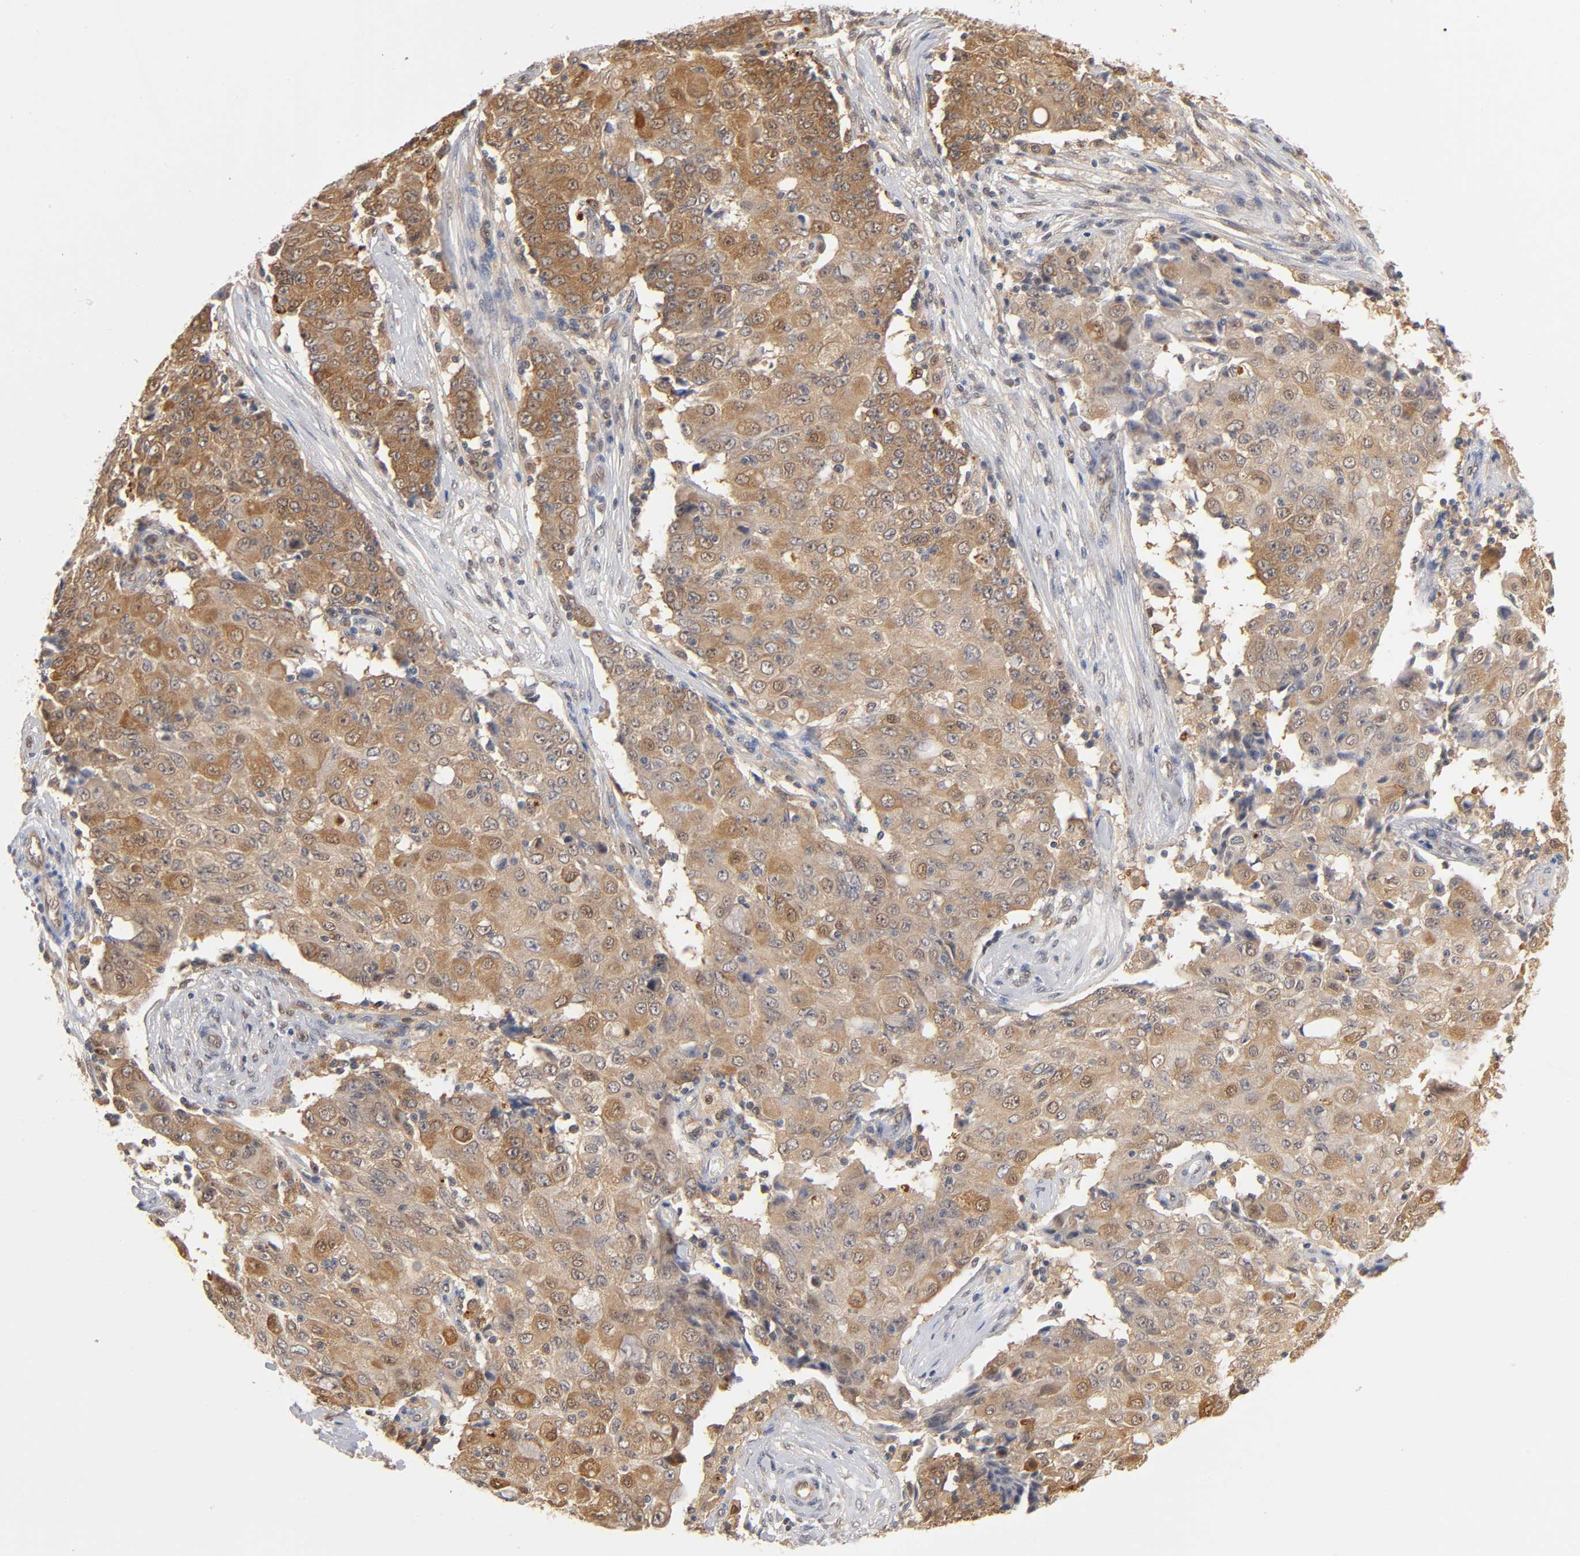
{"staining": {"intensity": "strong", "quantity": ">75%", "location": "cytoplasmic/membranous"}, "tissue": "ovarian cancer", "cell_type": "Tumor cells", "image_type": "cancer", "snomed": [{"axis": "morphology", "description": "Carcinoma, endometroid"}, {"axis": "topography", "description": "Ovary"}], "caption": "Protein staining of ovarian cancer tissue demonstrates strong cytoplasmic/membranous positivity in about >75% of tumor cells. The staining is performed using DAB brown chromogen to label protein expression. The nuclei are counter-stained blue using hematoxylin.", "gene": "DFFB", "patient": {"sex": "female", "age": 42}}